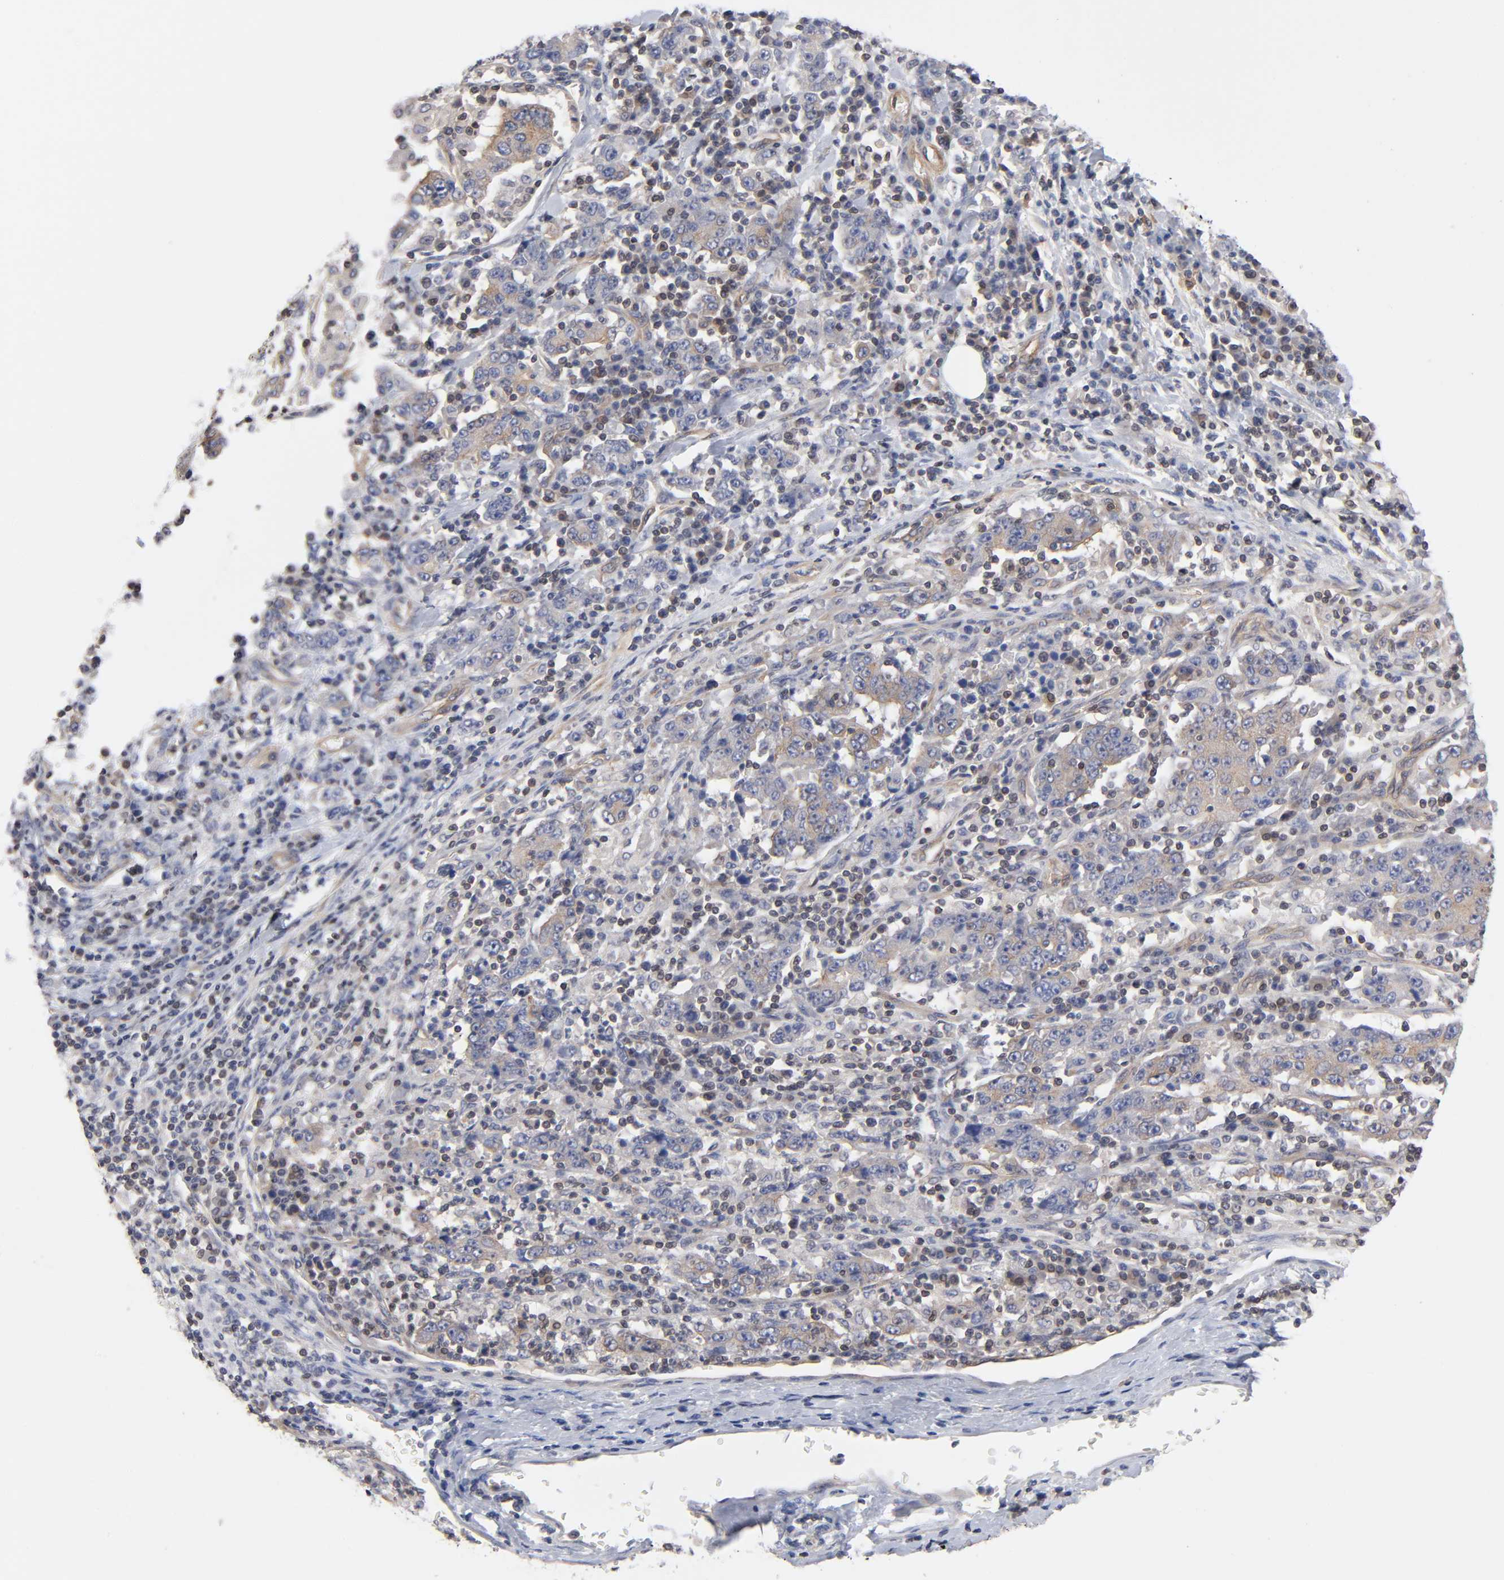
{"staining": {"intensity": "weak", "quantity": ">75%", "location": "cytoplasmic/membranous"}, "tissue": "stomach cancer", "cell_type": "Tumor cells", "image_type": "cancer", "snomed": [{"axis": "morphology", "description": "Normal tissue, NOS"}, {"axis": "morphology", "description": "Adenocarcinoma, NOS"}, {"axis": "topography", "description": "Stomach, upper"}, {"axis": "topography", "description": "Stomach"}], "caption": "This micrograph shows stomach adenocarcinoma stained with immunohistochemistry to label a protein in brown. The cytoplasmic/membranous of tumor cells show weak positivity for the protein. Nuclei are counter-stained blue.", "gene": "STRN3", "patient": {"sex": "male", "age": 59}}